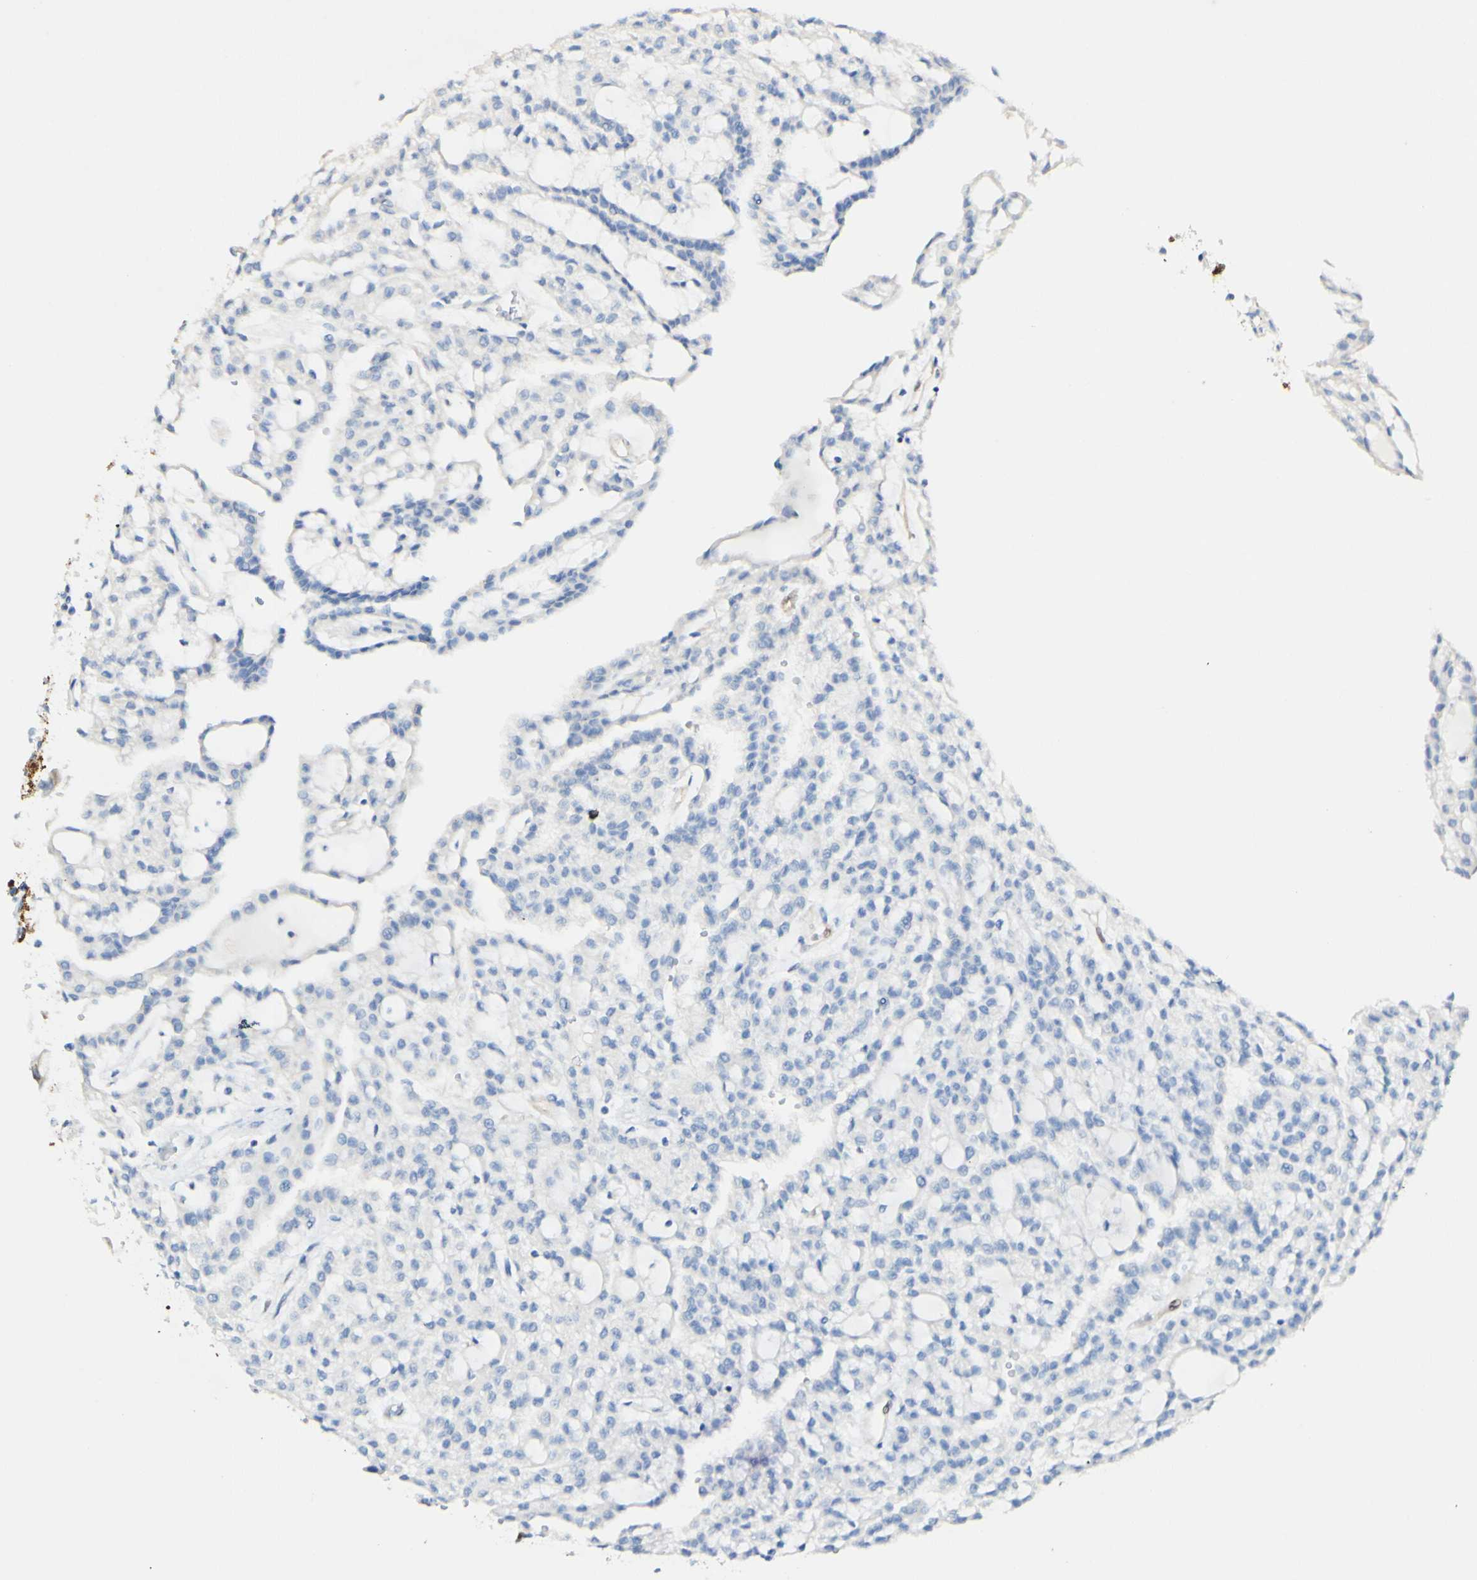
{"staining": {"intensity": "negative", "quantity": "none", "location": "none"}, "tissue": "renal cancer", "cell_type": "Tumor cells", "image_type": "cancer", "snomed": [{"axis": "morphology", "description": "Adenocarcinoma, NOS"}, {"axis": "topography", "description": "Kidney"}], "caption": "This histopathology image is of adenocarcinoma (renal) stained with immunohistochemistry (IHC) to label a protein in brown with the nuclei are counter-stained blue. There is no positivity in tumor cells.", "gene": "FGF4", "patient": {"sex": "male", "age": 63}}